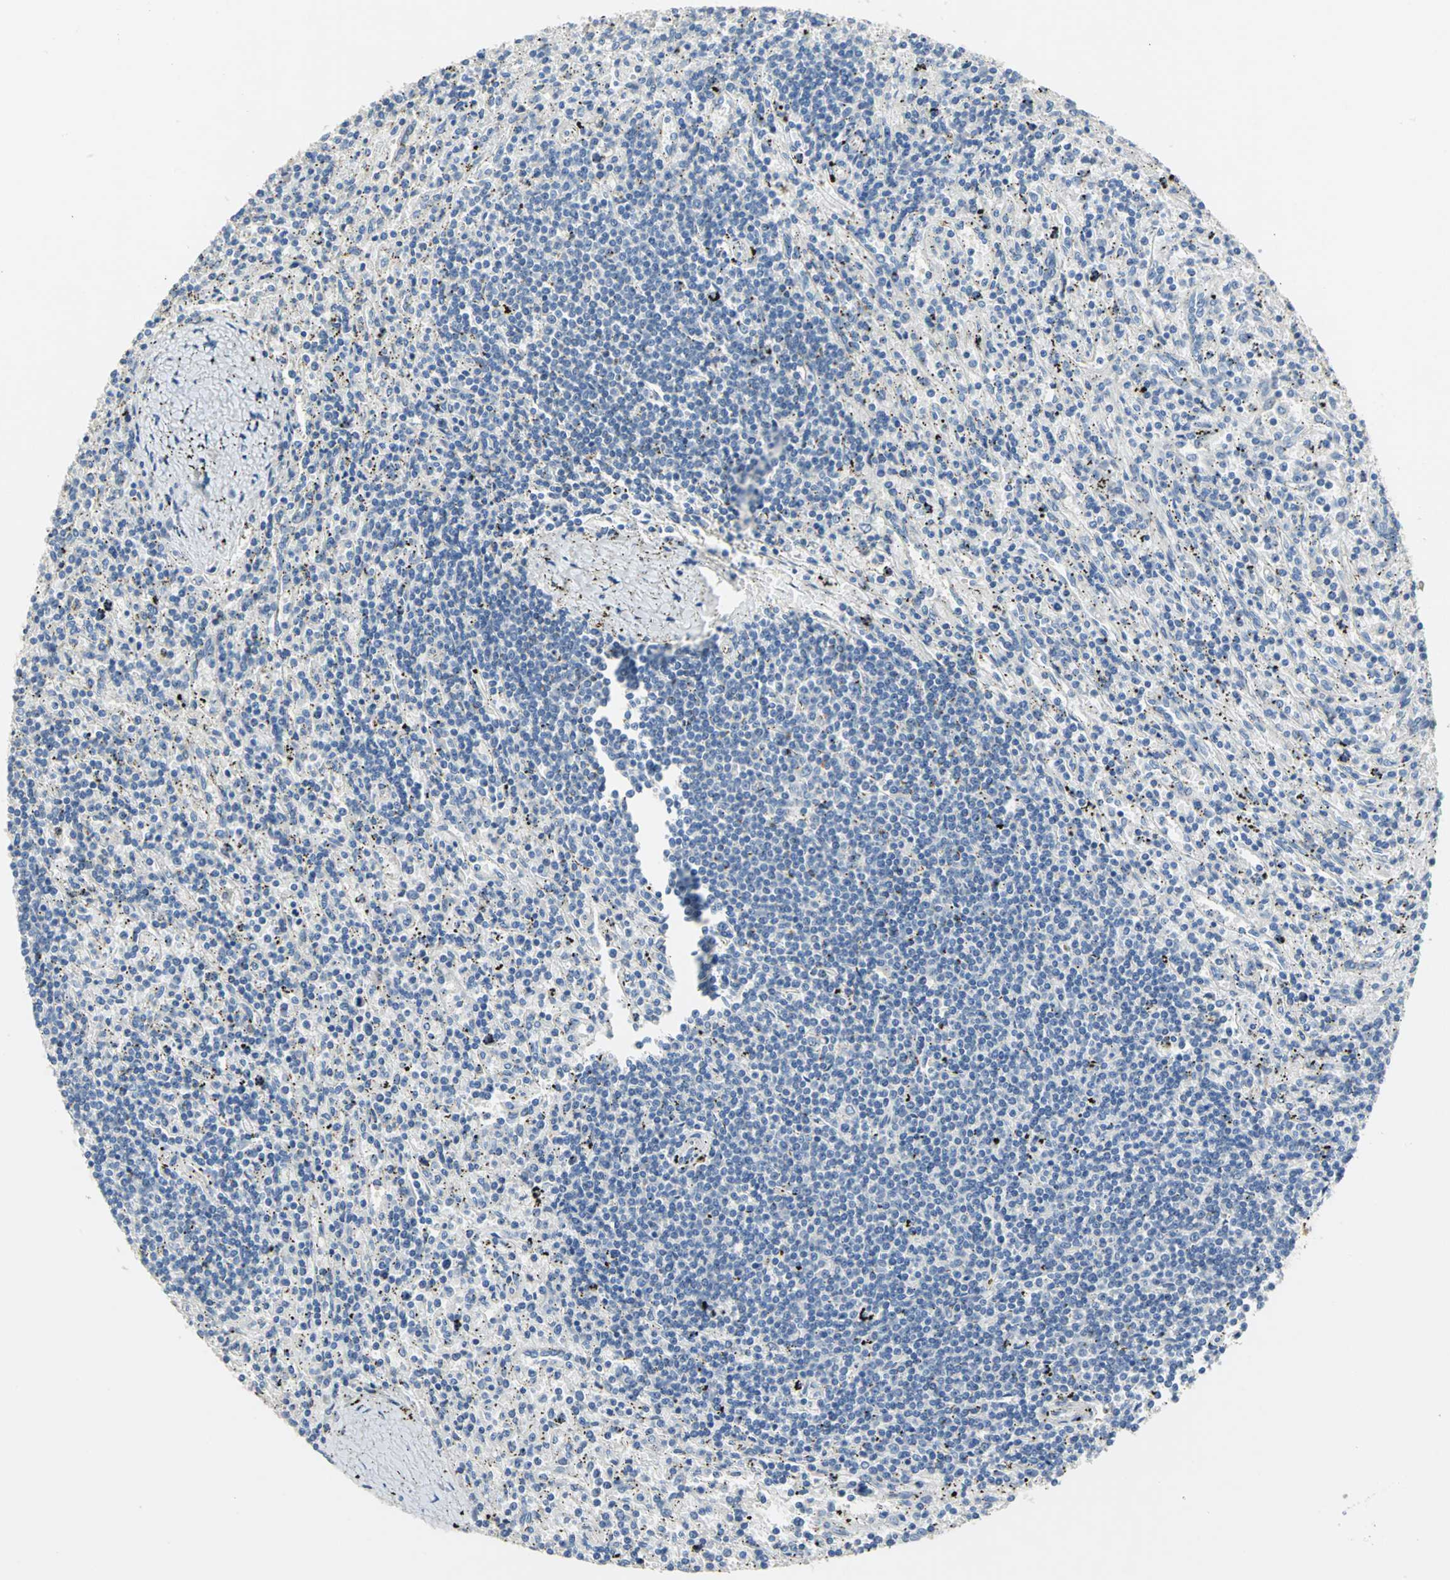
{"staining": {"intensity": "negative", "quantity": "none", "location": "none"}, "tissue": "lymphoma", "cell_type": "Tumor cells", "image_type": "cancer", "snomed": [{"axis": "morphology", "description": "Malignant lymphoma, non-Hodgkin's type, Low grade"}, {"axis": "topography", "description": "Spleen"}], "caption": "Immunohistochemistry image of neoplastic tissue: human lymphoma stained with DAB (3,3'-diaminobenzidine) displays no significant protein expression in tumor cells. The staining is performed using DAB (3,3'-diaminobenzidine) brown chromogen with nuclei counter-stained in using hematoxylin.", "gene": "IL17RB", "patient": {"sex": "male", "age": 76}}